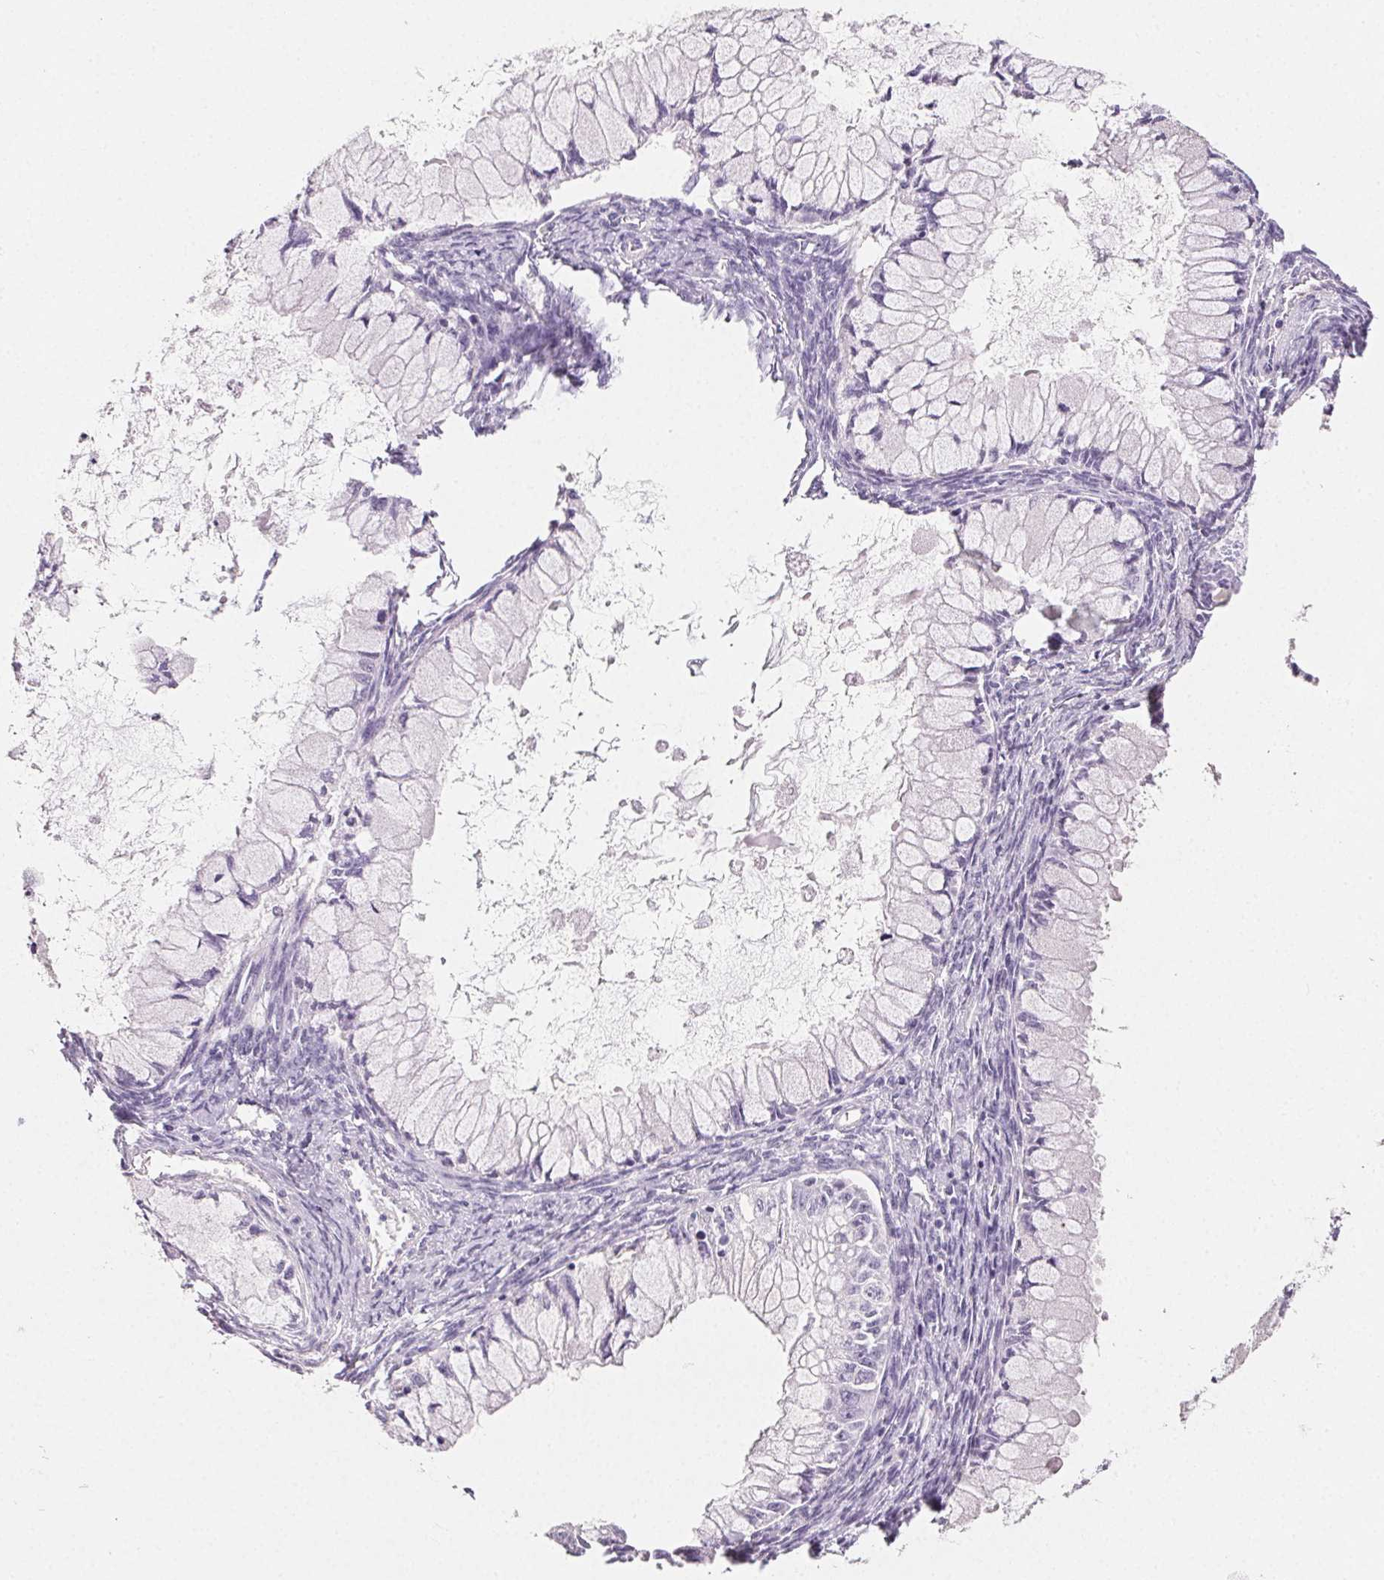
{"staining": {"intensity": "negative", "quantity": "none", "location": "none"}, "tissue": "ovarian cancer", "cell_type": "Tumor cells", "image_type": "cancer", "snomed": [{"axis": "morphology", "description": "Cystadenocarcinoma, mucinous, NOS"}, {"axis": "topography", "description": "Ovary"}], "caption": "Immunohistochemistry (IHC) micrograph of neoplastic tissue: human mucinous cystadenocarcinoma (ovarian) stained with DAB demonstrates no significant protein expression in tumor cells.", "gene": "PRSS3", "patient": {"sex": "female", "age": 34}}